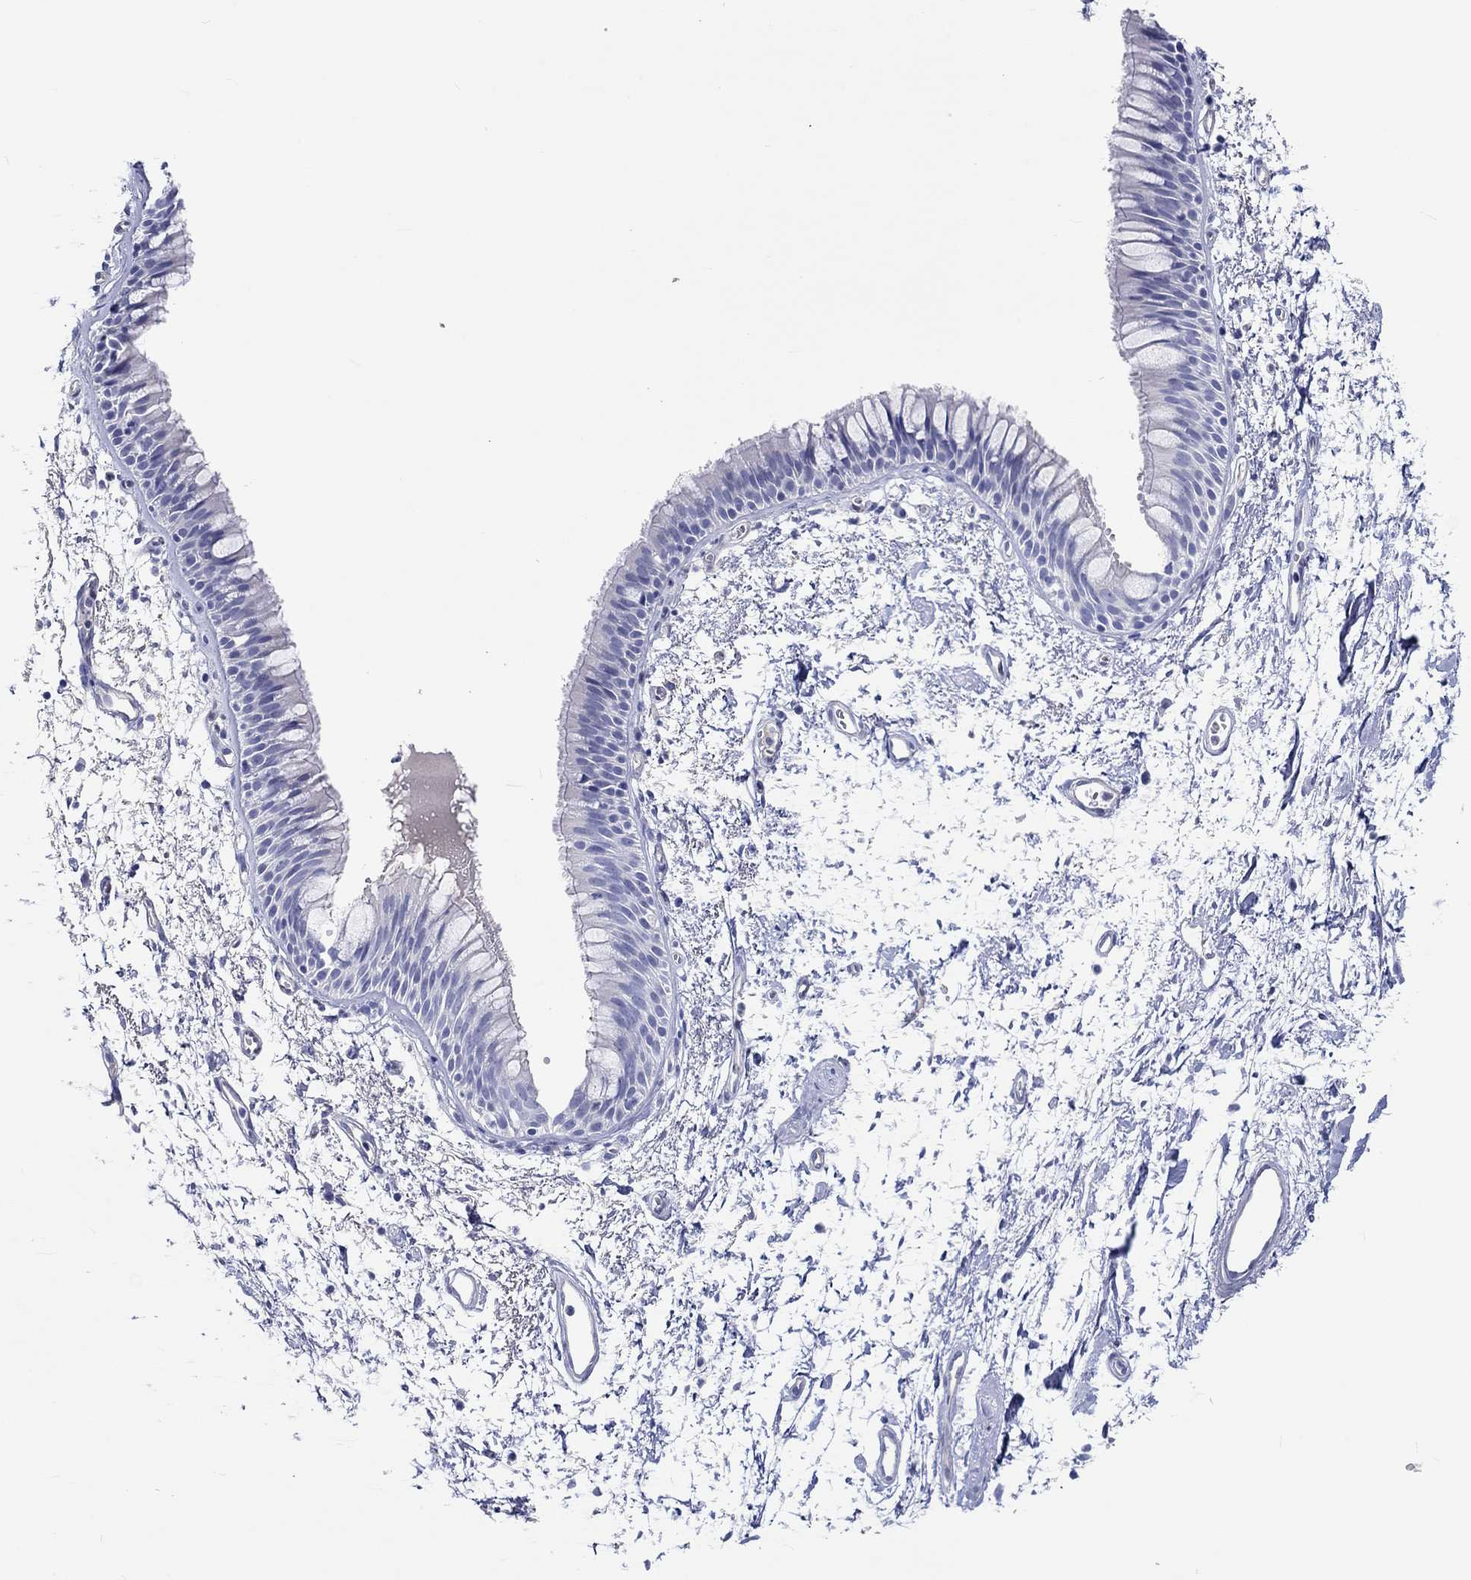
{"staining": {"intensity": "negative", "quantity": "none", "location": "none"}, "tissue": "bronchus", "cell_type": "Respiratory epithelial cells", "image_type": "normal", "snomed": [{"axis": "morphology", "description": "Normal tissue, NOS"}, {"axis": "topography", "description": "Cartilage tissue"}, {"axis": "topography", "description": "Bronchus"}], "caption": "Immunohistochemistry (IHC) histopathology image of normal bronchus: bronchus stained with DAB (3,3'-diaminobenzidine) reveals no significant protein positivity in respiratory epithelial cells. (Brightfield microscopy of DAB (3,3'-diaminobenzidine) immunohistochemistry at high magnification).", "gene": "CDY1B", "patient": {"sex": "male", "age": 66}}